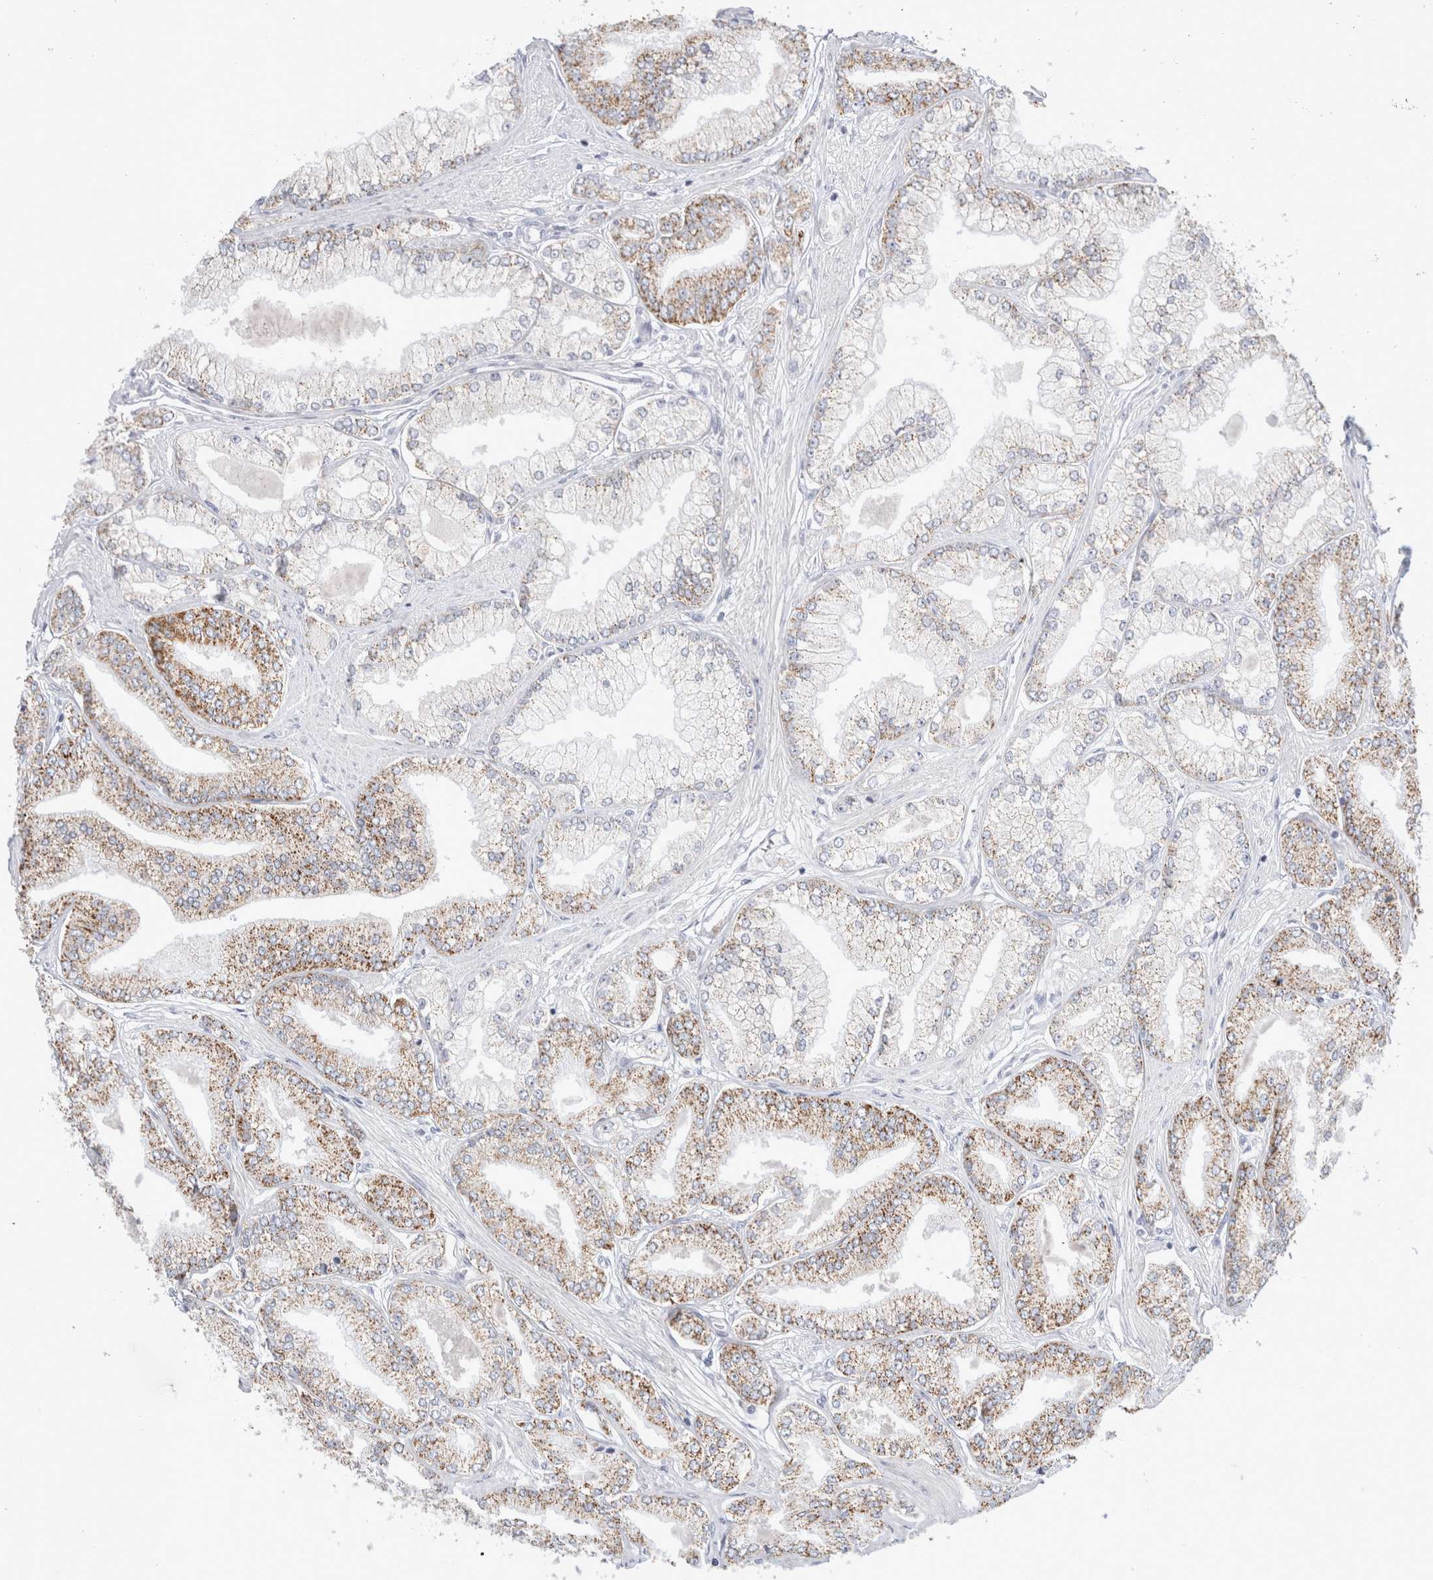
{"staining": {"intensity": "moderate", "quantity": "25%-75%", "location": "cytoplasmic/membranous"}, "tissue": "prostate cancer", "cell_type": "Tumor cells", "image_type": "cancer", "snomed": [{"axis": "morphology", "description": "Adenocarcinoma, Low grade"}, {"axis": "topography", "description": "Prostate"}], "caption": "Moderate cytoplasmic/membranous staining is identified in approximately 25%-75% of tumor cells in prostate cancer (low-grade adenocarcinoma). The staining was performed using DAB to visualize the protein expression in brown, while the nuclei were stained in blue with hematoxylin (Magnification: 20x).", "gene": "ECHDC2", "patient": {"sex": "male", "age": 52}}